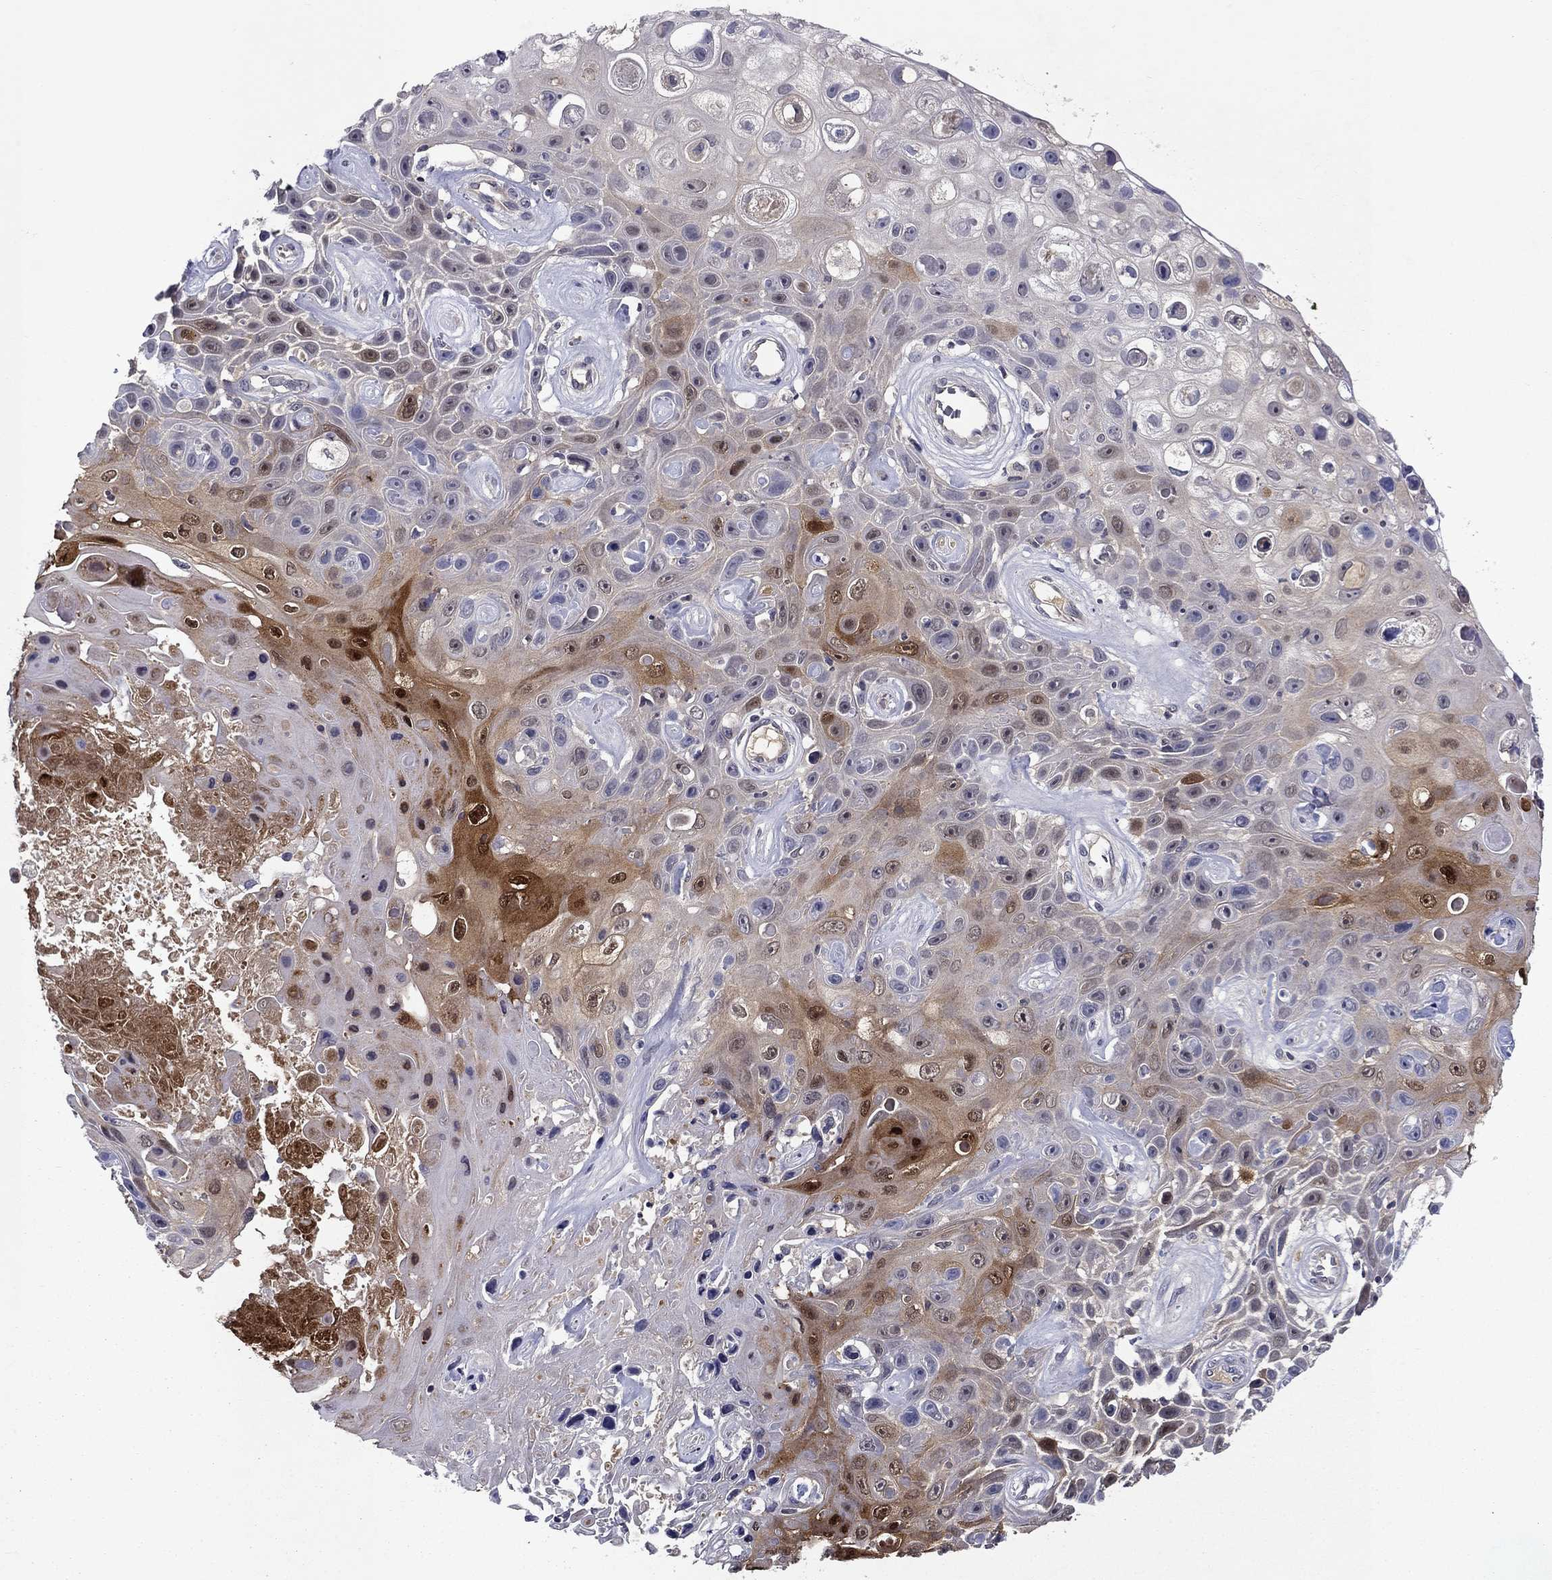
{"staining": {"intensity": "strong", "quantity": "<25%", "location": "cytoplasmic/membranous"}, "tissue": "skin cancer", "cell_type": "Tumor cells", "image_type": "cancer", "snomed": [{"axis": "morphology", "description": "Squamous cell carcinoma, NOS"}, {"axis": "topography", "description": "Skin"}], "caption": "Immunohistochemistry (IHC) (DAB (3,3'-diaminobenzidine)) staining of skin squamous cell carcinoma demonstrates strong cytoplasmic/membranous protein positivity in approximately <25% of tumor cells.", "gene": "GLTP", "patient": {"sex": "male", "age": 82}}